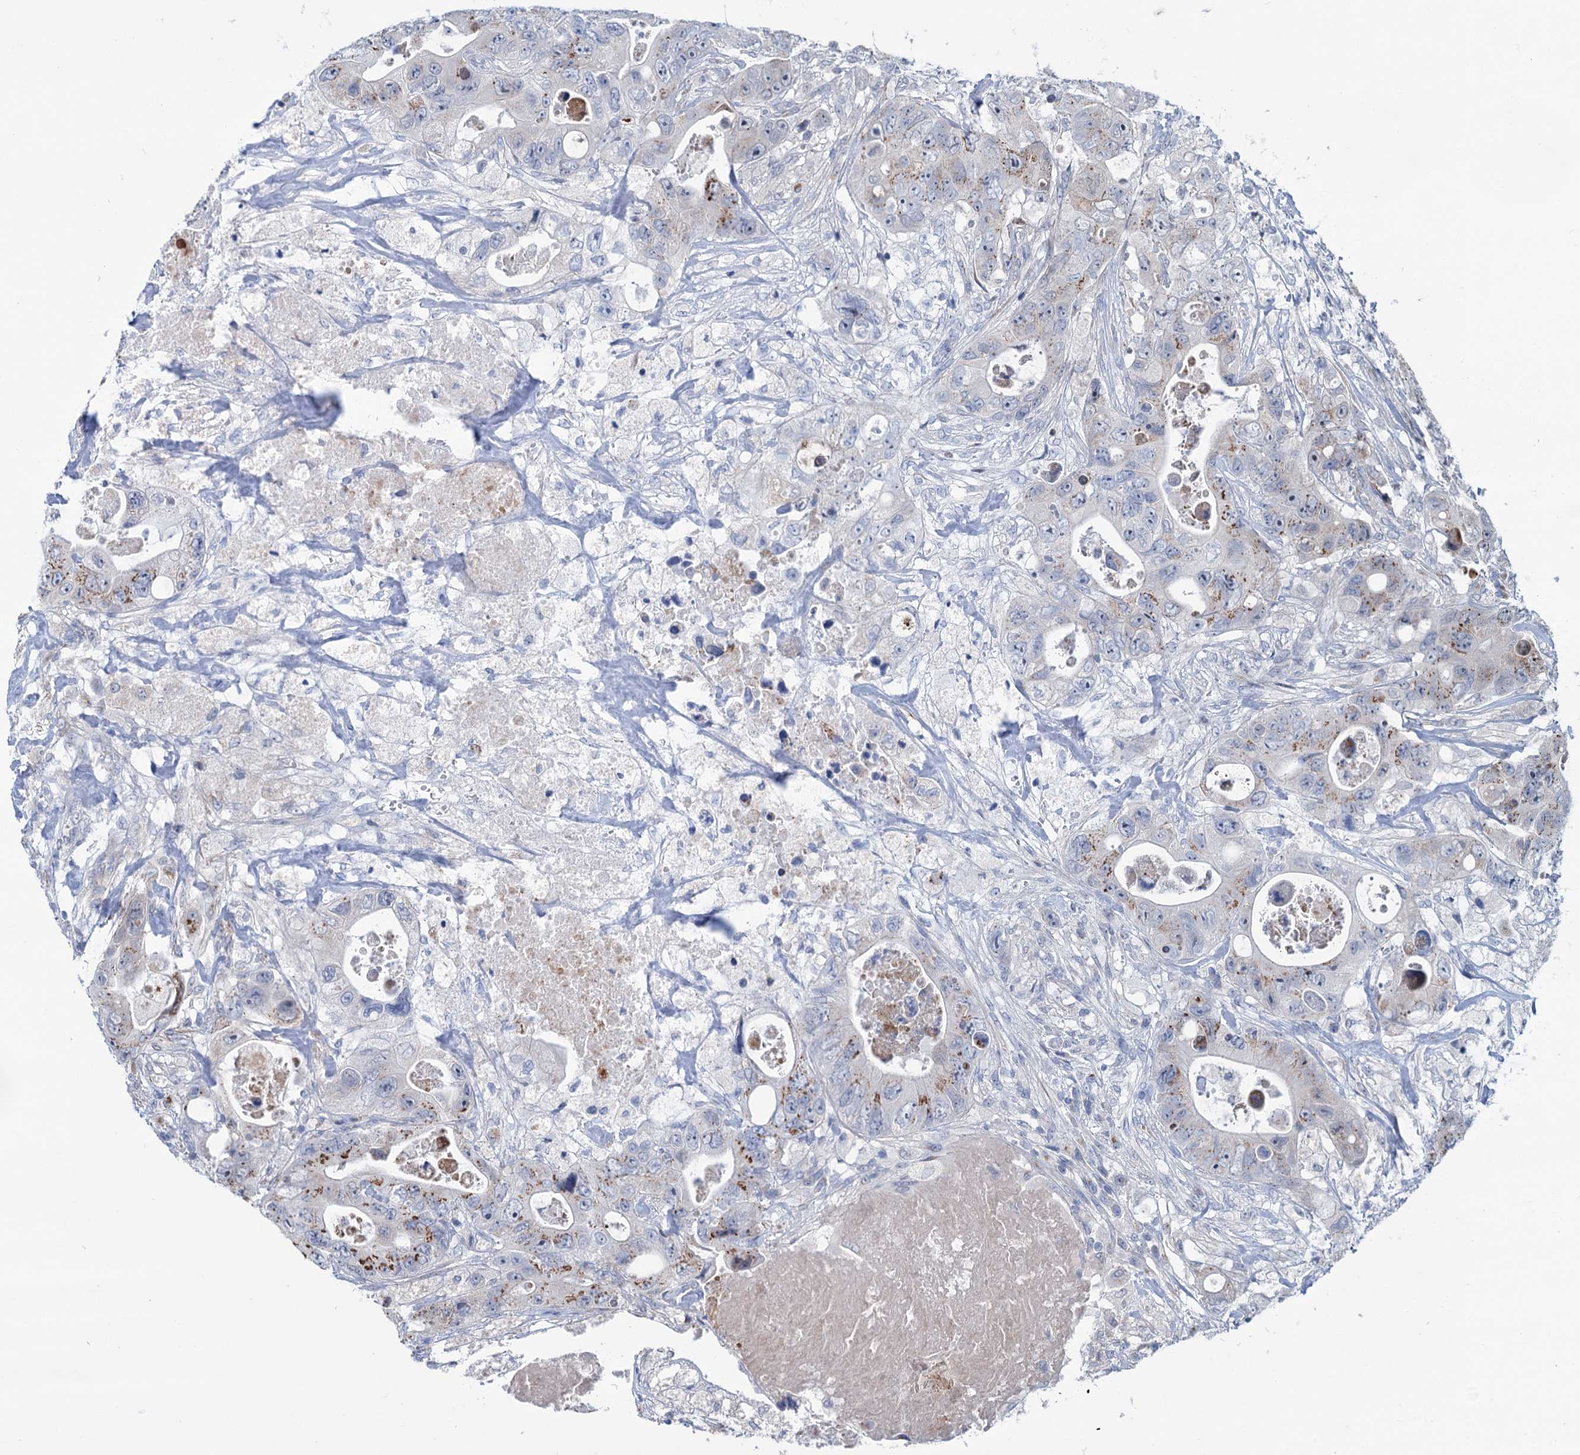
{"staining": {"intensity": "moderate", "quantity": "<25%", "location": "cytoplasmic/membranous"}, "tissue": "colorectal cancer", "cell_type": "Tumor cells", "image_type": "cancer", "snomed": [{"axis": "morphology", "description": "Adenocarcinoma, NOS"}, {"axis": "topography", "description": "Colon"}], "caption": "Protein expression analysis of human adenocarcinoma (colorectal) reveals moderate cytoplasmic/membranous staining in approximately <25% of tumor cells.", "gene": "ELP4", "patient": {"sex": "female", "age": 46}}